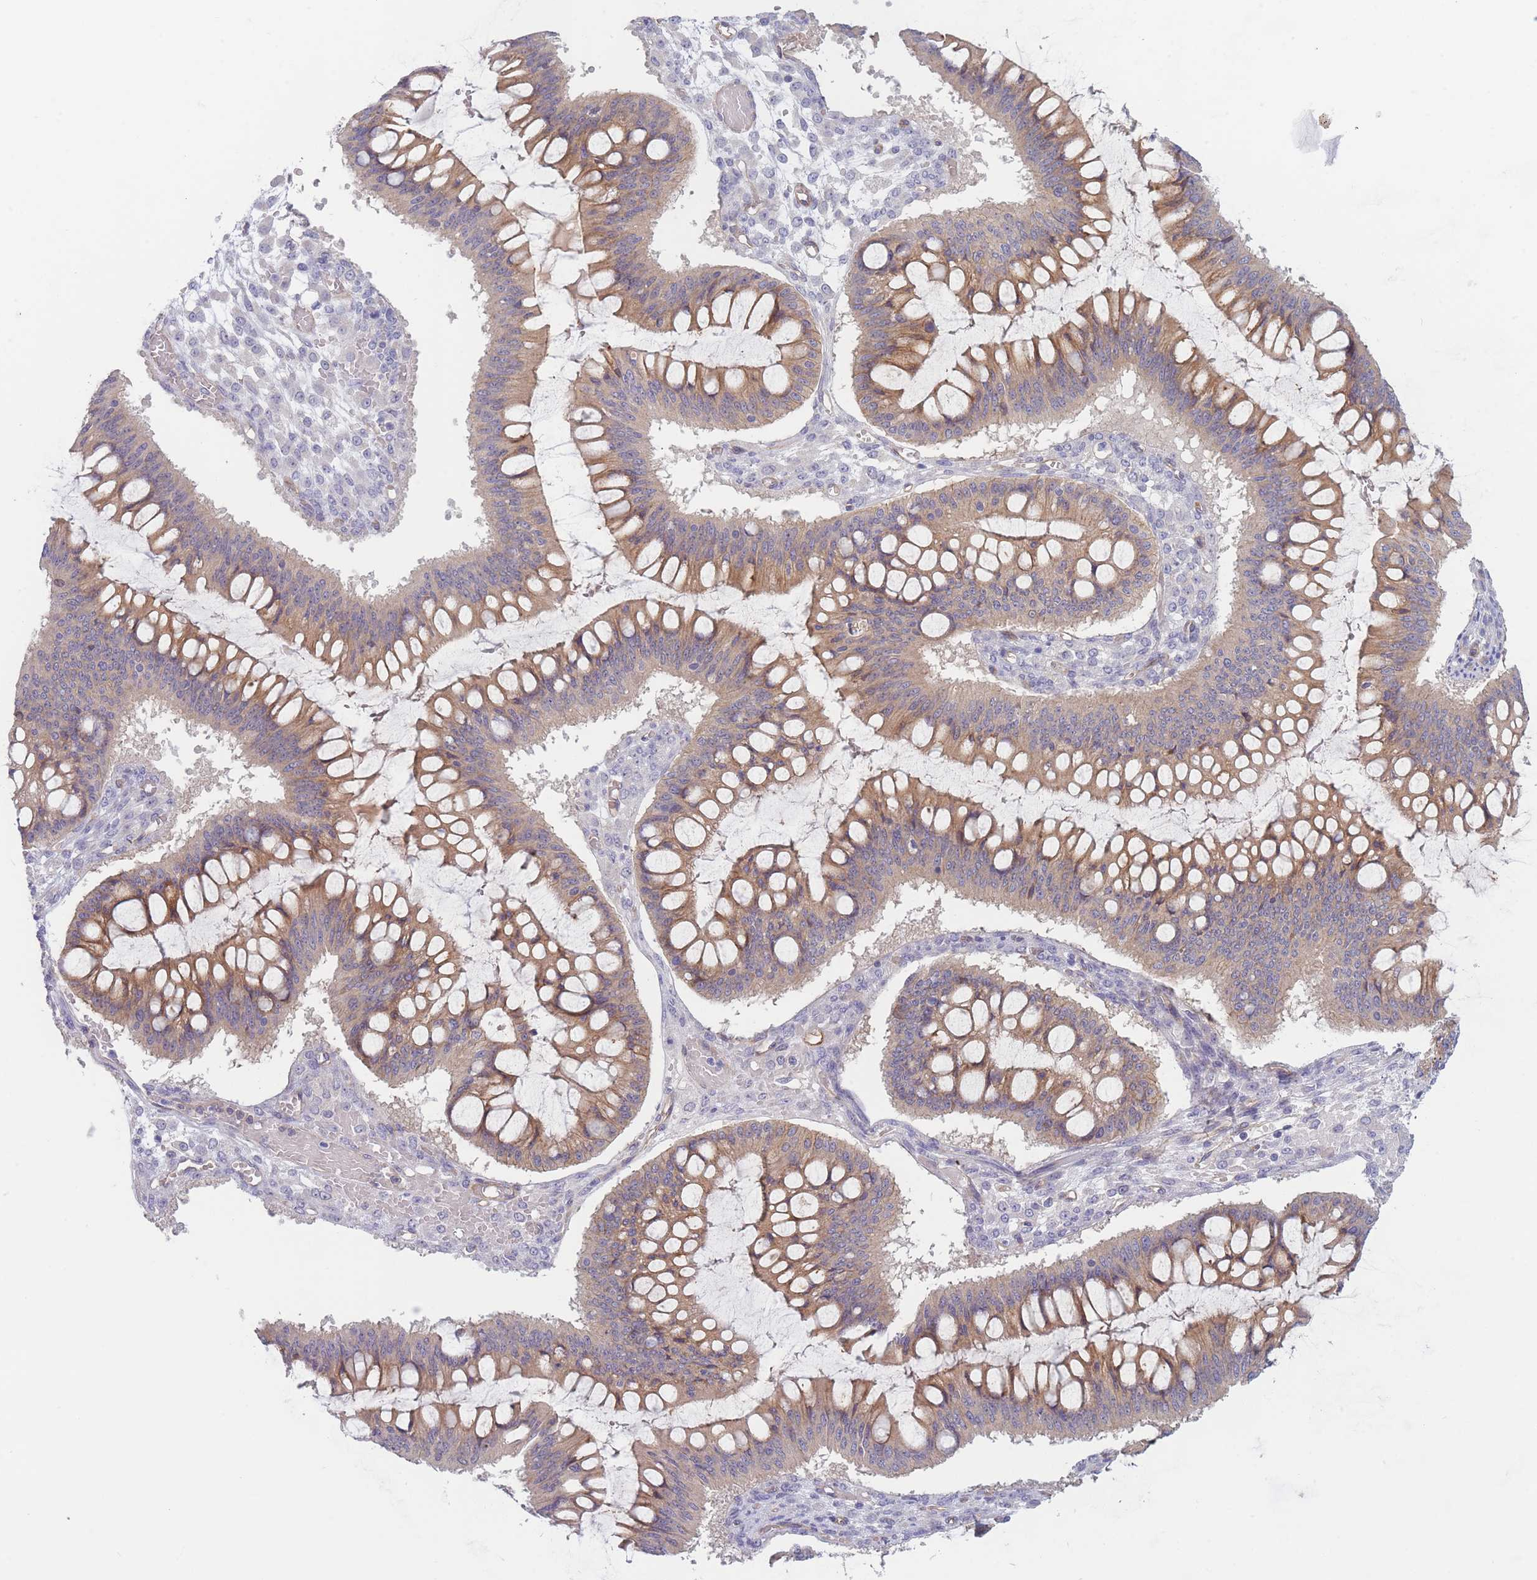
{"staining": {"intensity": "moderate", "quantity": ">75%", "location": "cytoplasmic/membranous"}, "tissue": "ovarian cancer", "cell_type": "Tumor cells", "image_type": "cancer", "snomed": [{"axis": "morphology", "description": "Cystadenocarcinoma, mucinous, NOS"}, {"axis": "topography", "description": "Ovary"}], "caption": "The image reveals immunohistochemical staining of ovarian mucinous cystadenocarcinoma. There is moderate cytoplasmic/membranous positivity is seen in about >75% of tumor cells.", "gene": "WDR93", "patient": {"sex": "female", "age": 73}}